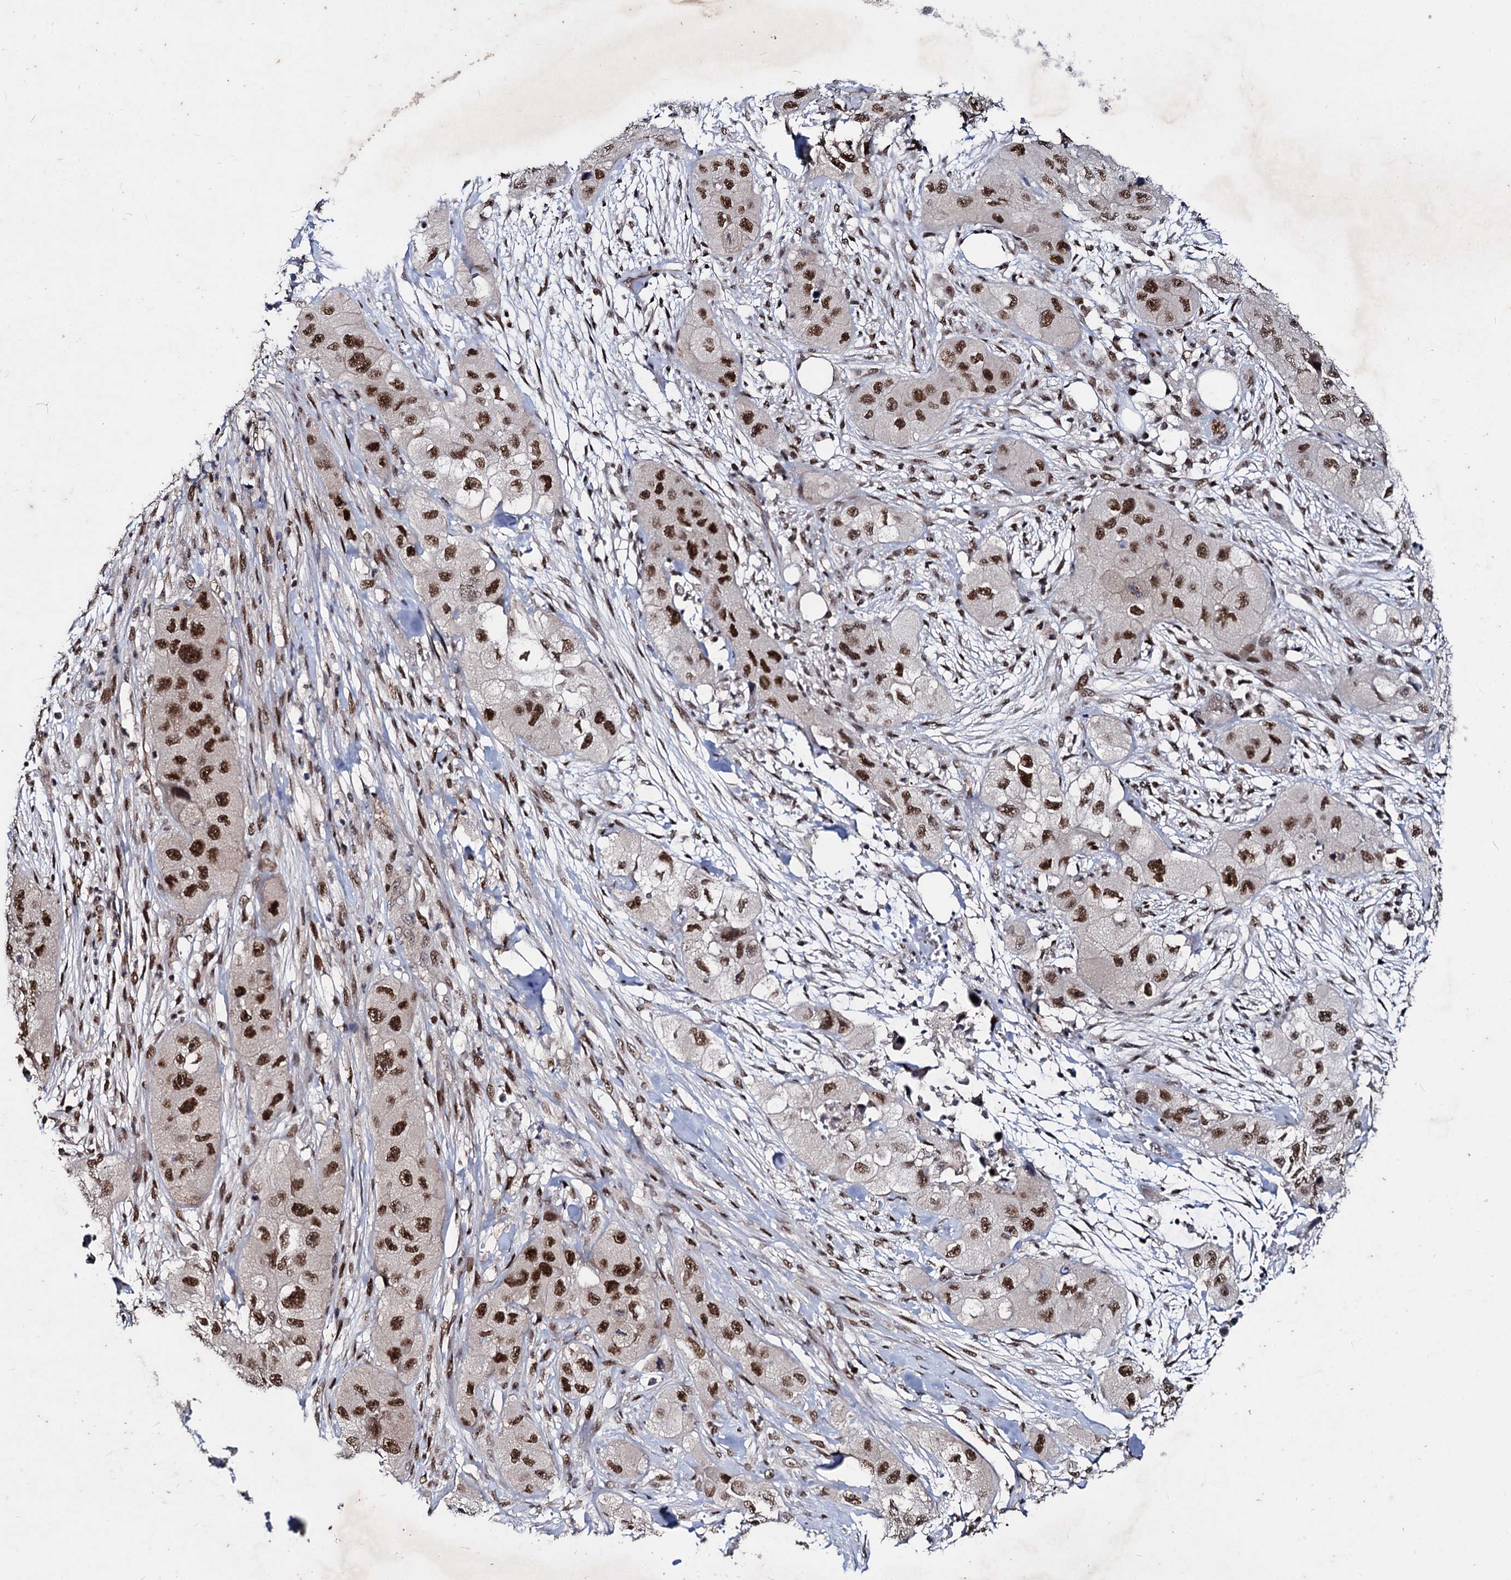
{"staining": {"intensity": "strong", "quantity": ">75%", "location": "nuclear"}, "tissue": "skin cancer", "cell_type": "Tumor cells", "image_type": "cancer", "snomed": [{"axis": "morphology", "description": "Squamous cell carcinoma, NOS"}, {"axis": "topography", "description": "Skin"}, {"axis": "topography", "description": "Subcutis"}], "caption": "This photomicrograph exhibits skin cancer (squamous cell carcinoma) stained with immunohistochemistry (IHC) to label a protein in brown. The nuclear of tumor cells show strong positivity for the protein. Nuclei are counter-stained blue.", "gene": "GALNT11", "patient": {"sex": "male", "age": 73}}